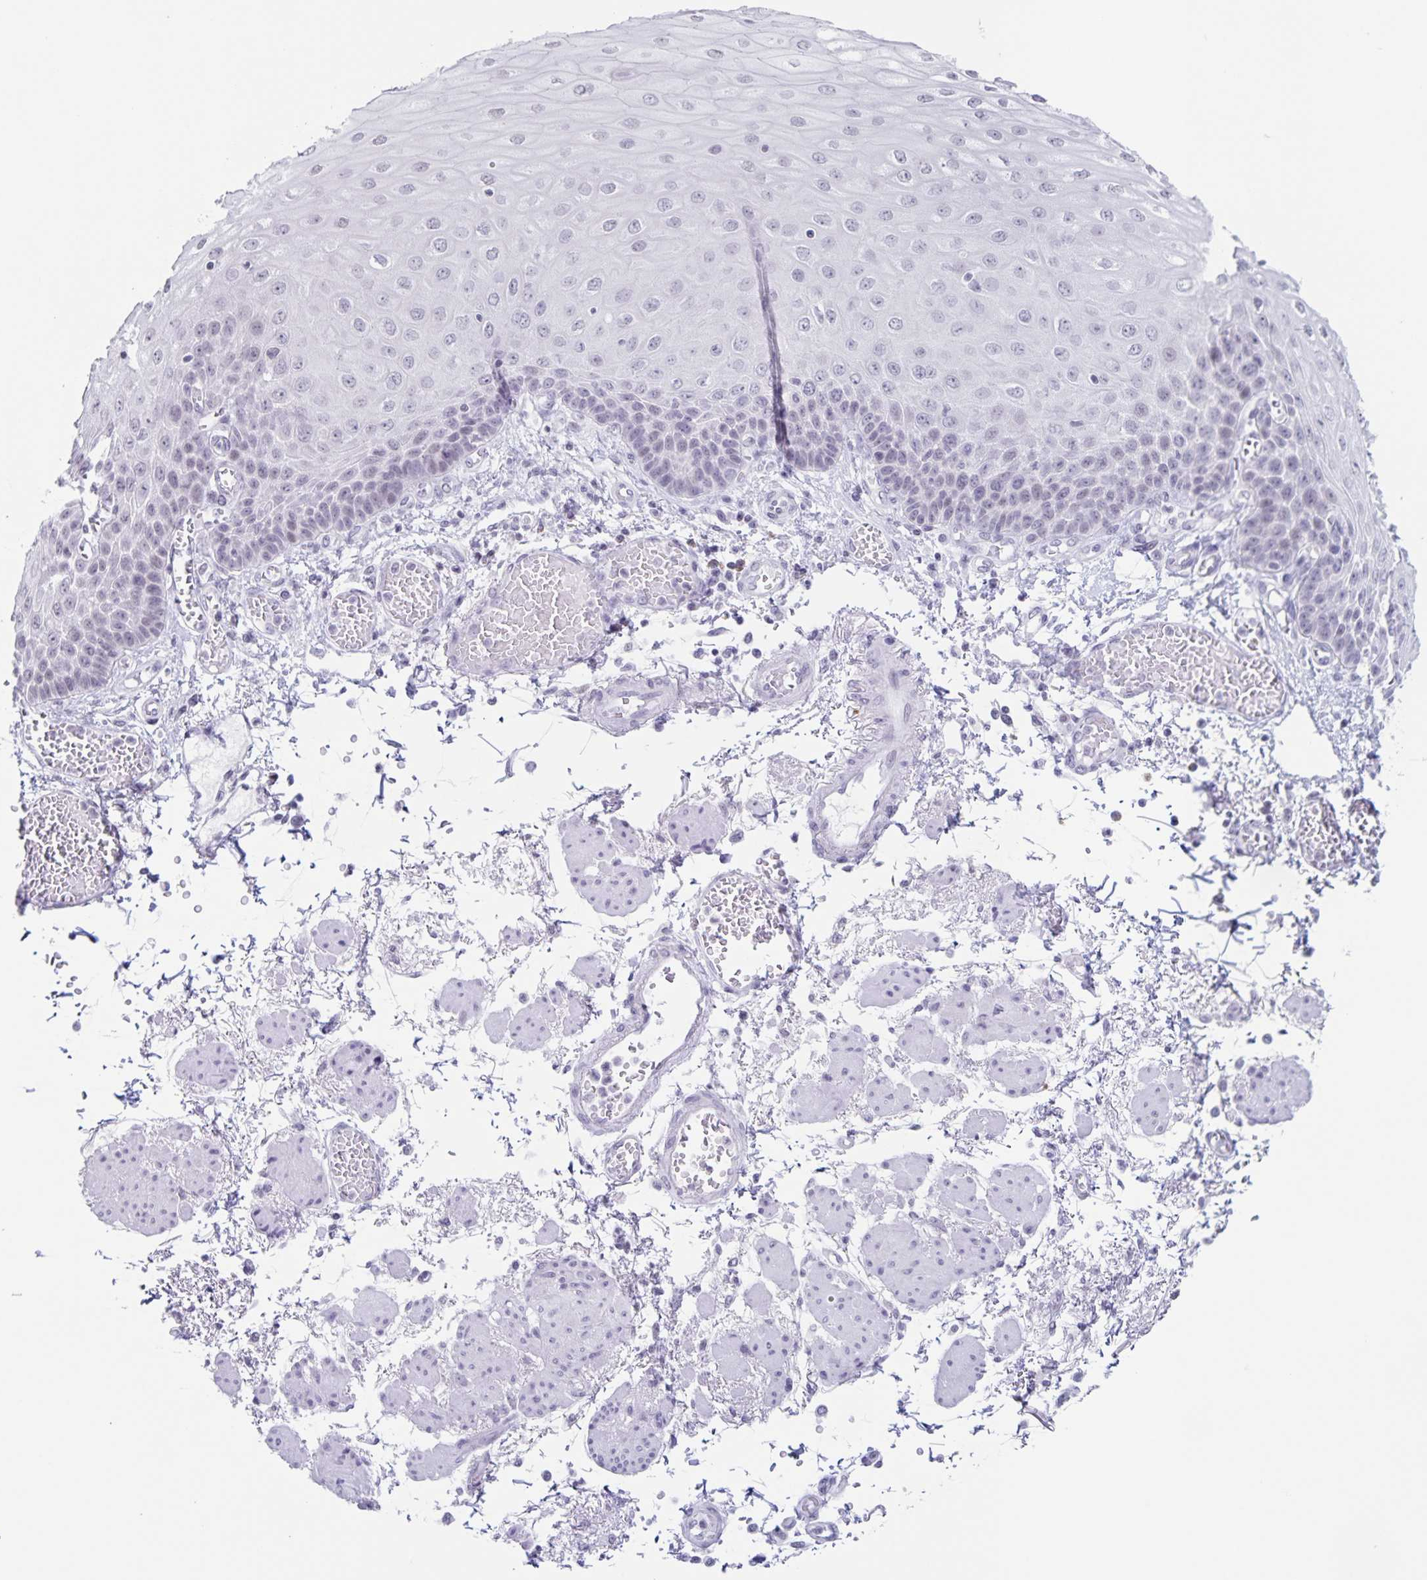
{"staining": {"intensity": "negative", "quantity": "none", "location": "none"}, "tissue": "esophagus", "cell_type": "Squamous epithelial cells", "image_type": "normal", "snomed": [{"axis": "morphology", "description": "Normal tissue, NOS"}, {"axis": "morphology", "description": "Adenocarcinoma, NOS"}, {"axis": "topography", "description": "Esophagus"}], "caption": "An image of human esophagus is negative for staining in squamous epithelial cells. (DAB immunohistochemistry visualized using brightfield microscopy, high magnification).", "gene": "LCE6A", "patient": {"sex": "male", "age": 81}}